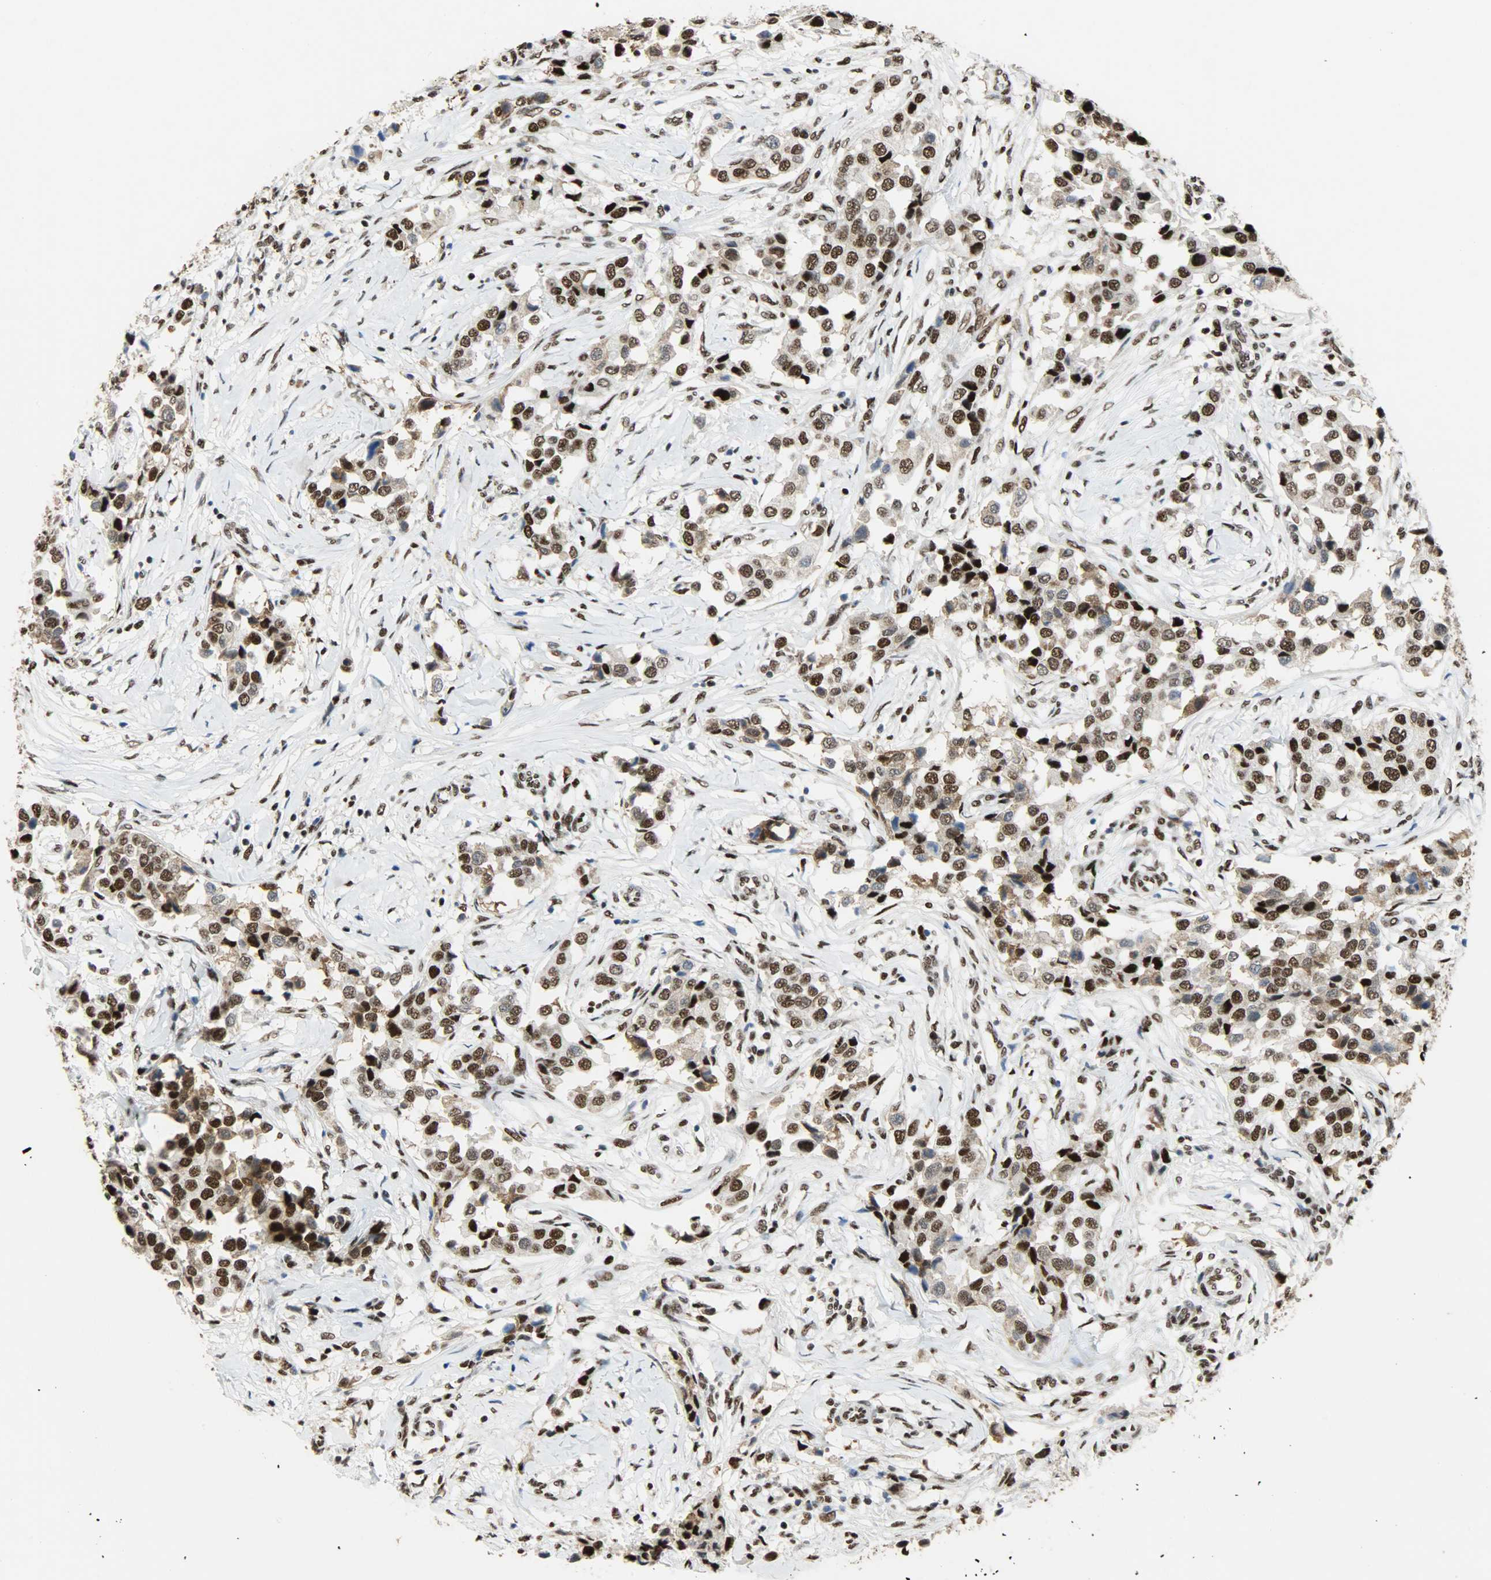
{"staining": {"intensity": "strong", "quantity": ">75%", "location": "cytoplasmic/membranous,nuclear"}, "tissue": "breast cancer", "cell_type": "Tumor cells", "image_type": "cancer", "snomed": [{"axis": "morphology", "description": "Duct carcinoma"}, {"axis": "topography", "description": "Breast"}], "caption": "About >75% of tumor cells in breast intraductal carcinoma demonstrate strong cytoplasmic/membranous and nuclear protein expression as visualized by brown immunohistochemical staining.", "gene": "SSB", "patient": {"sex": "female", "age": 80}}